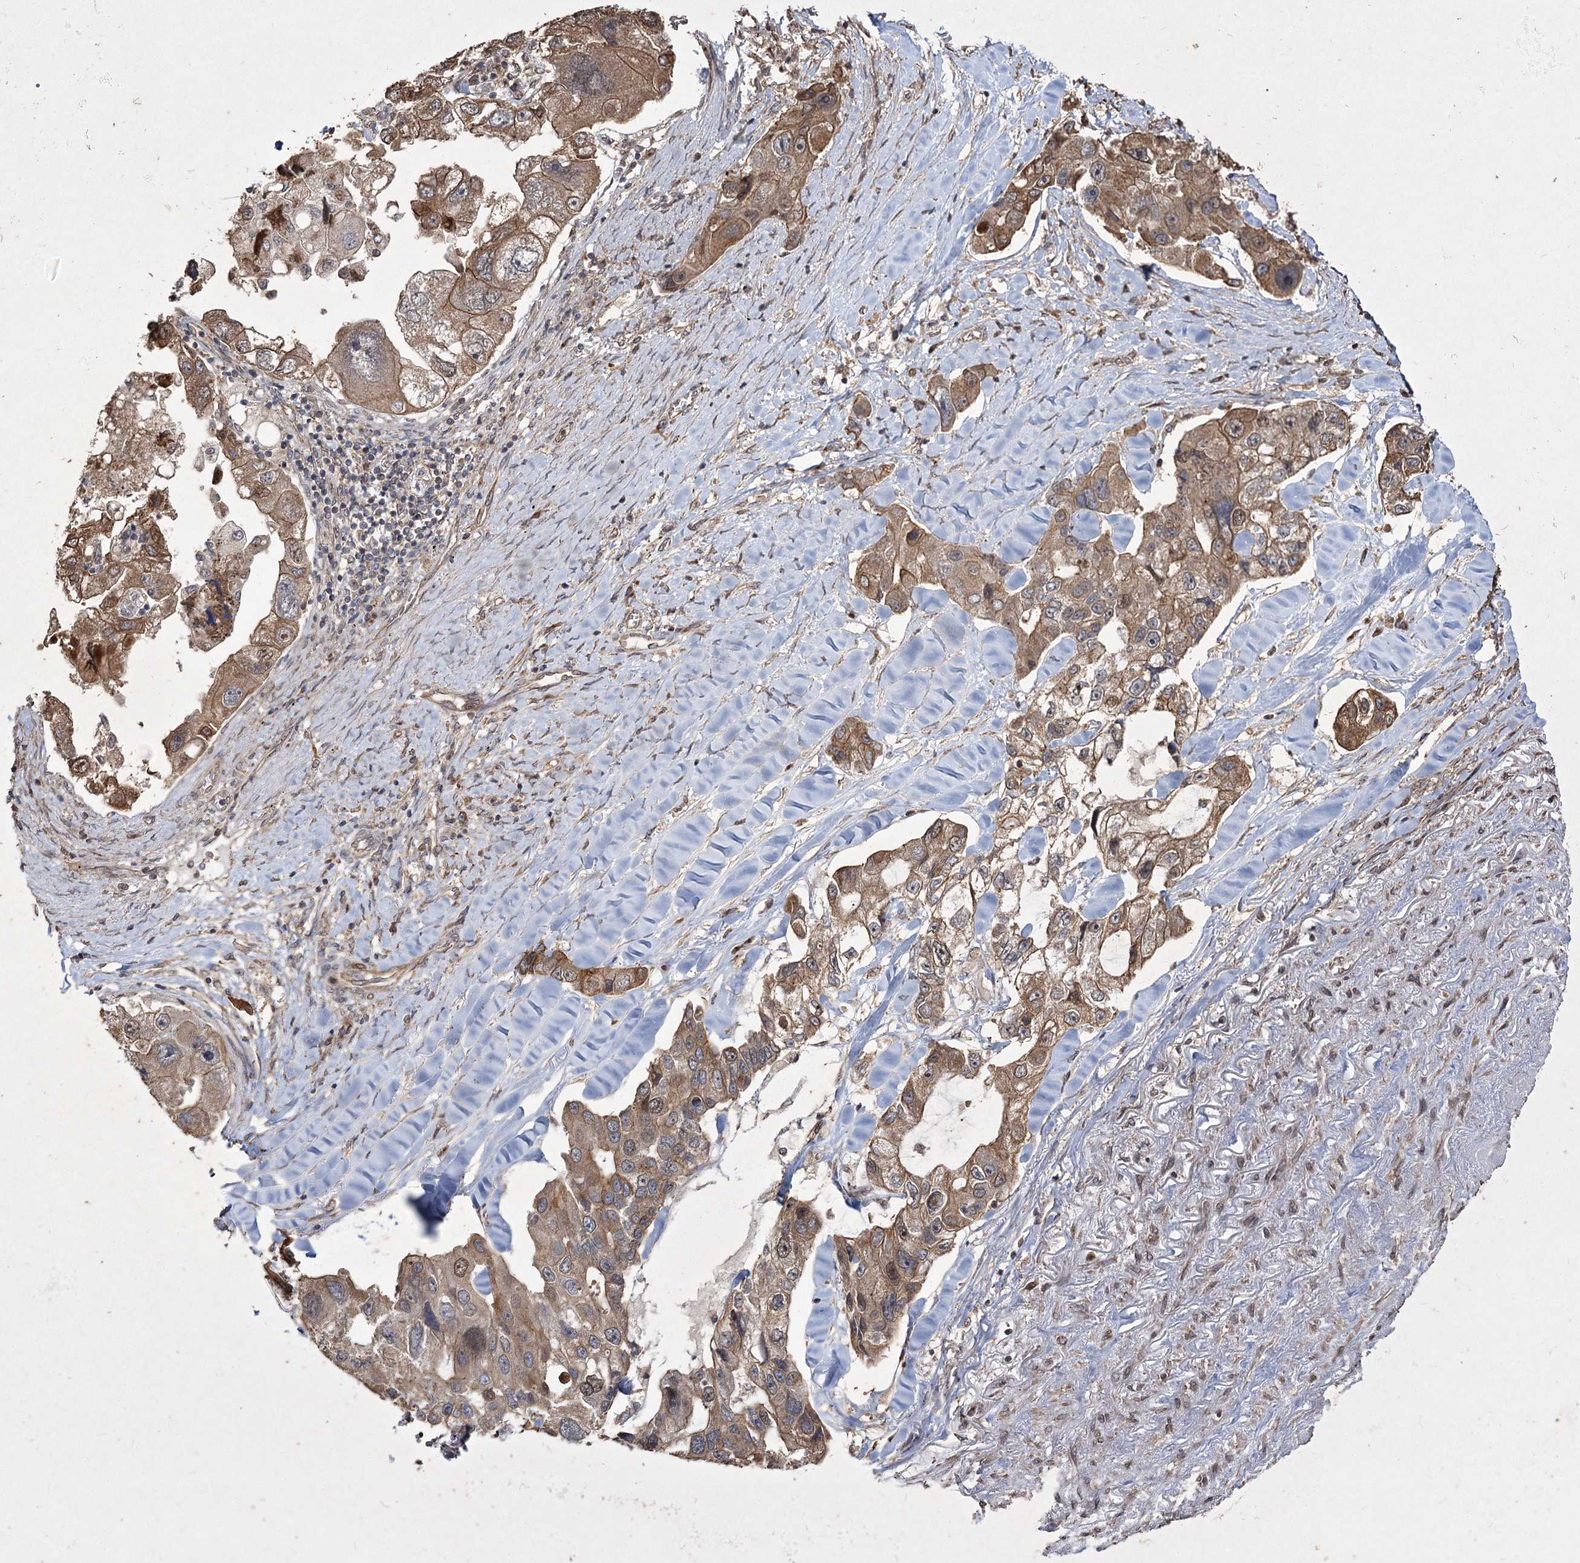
{"staining": {"intensity": "moderate", "quantity": ">75%", "location": "cytoplasmic/membranous"}, "tissue": "lung cancer", "cell_type": "Tumor cells", "image_type": "cancer", "snomed": [{"axis": "morphology", "description": "Adenocarcinoma, NOS"}, {"axis": "topography", "description": "Lung"}], "caption": "High-magnification brightfield microscopy of lung adenocarcinoma stained with DAB (brown) and counterstained with hematoxylin (blue). tumor cells exhibit moderate cytoplasmic/membranous staining is seen in approximately>75% of cells.", "gene": "PRC1", "patient": {"sex": "female", "age": 54}}